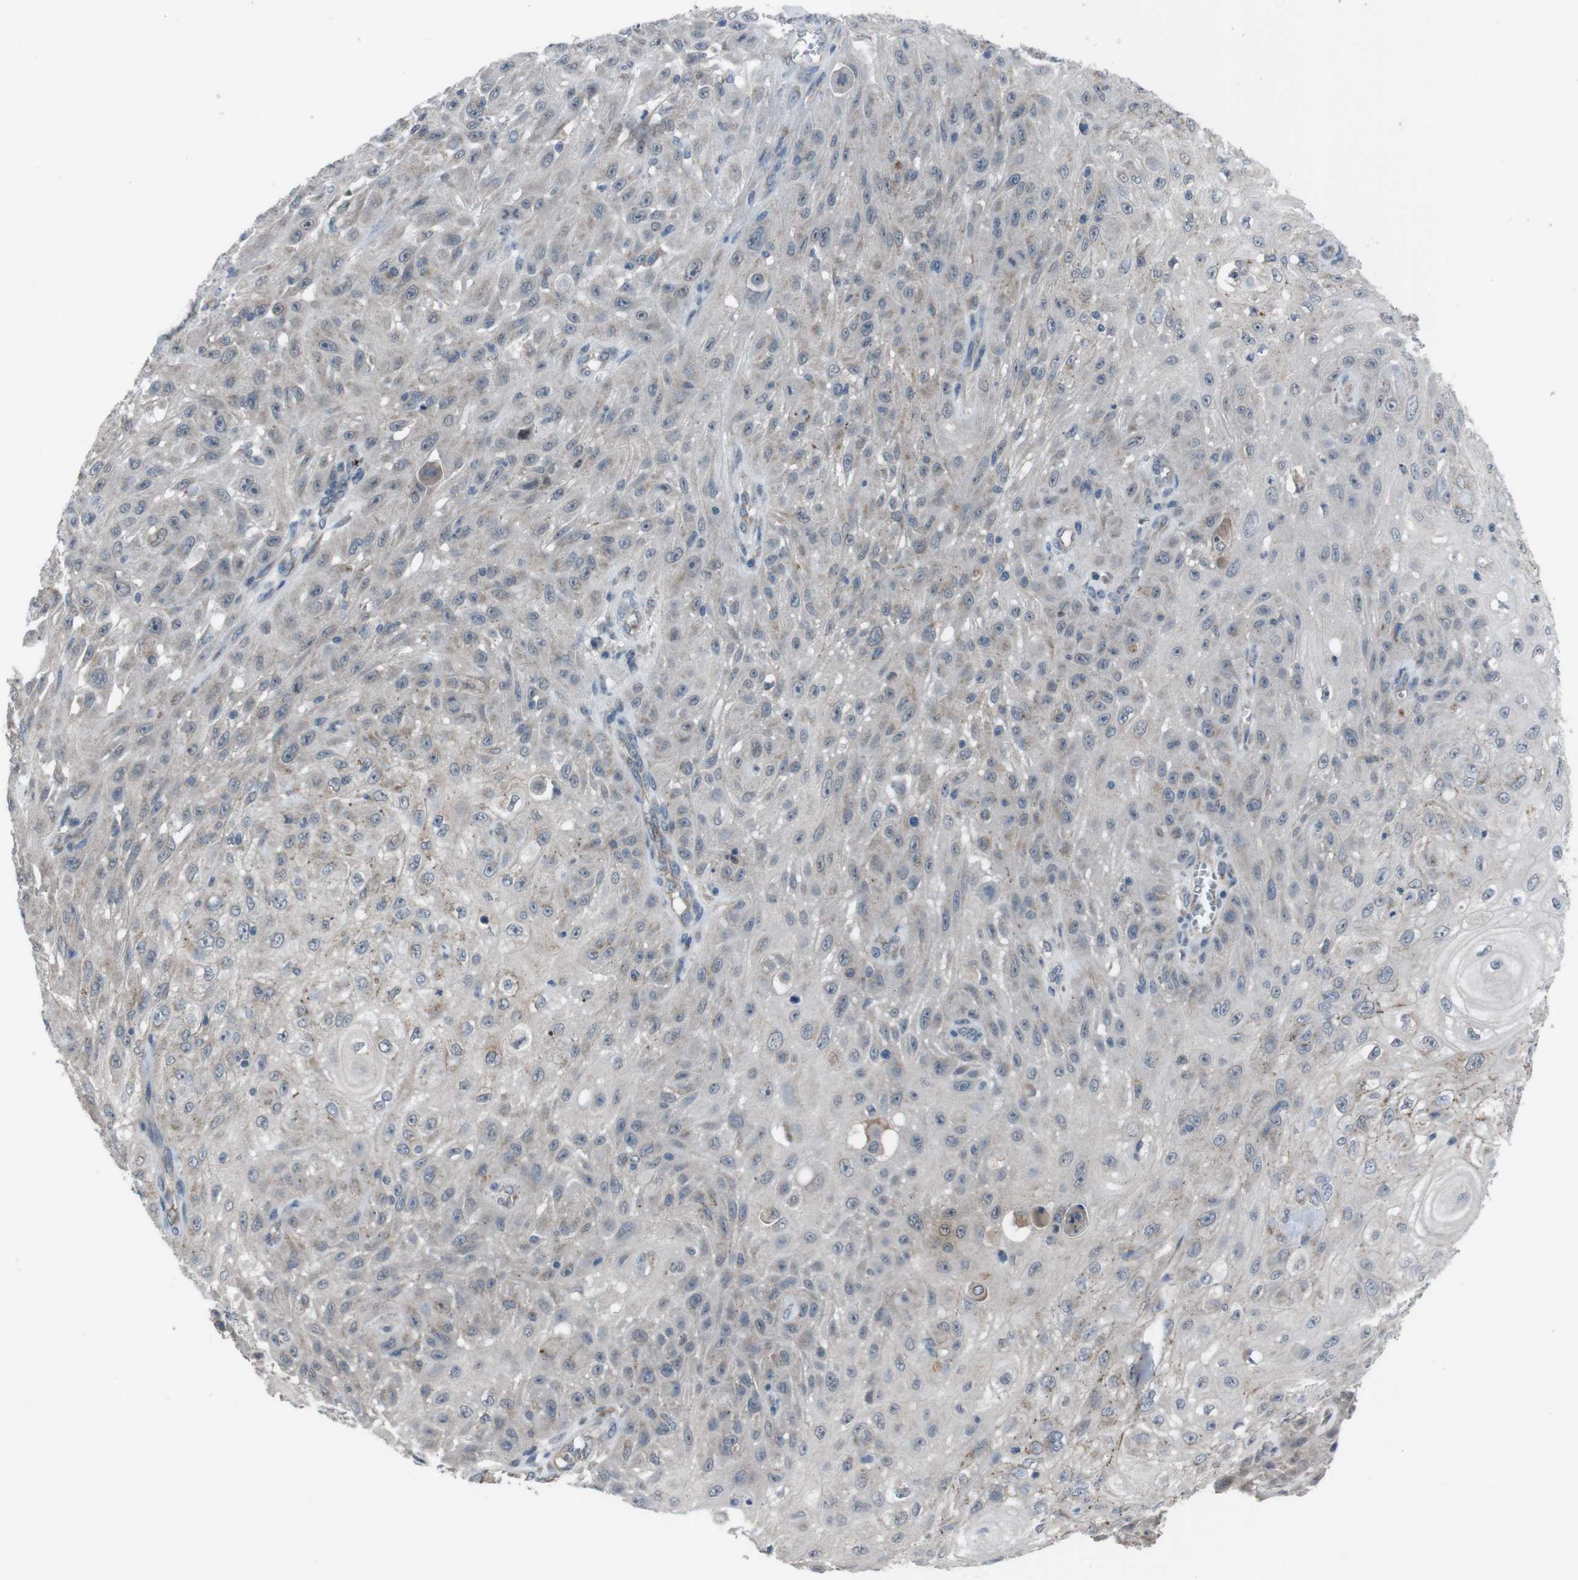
{"staining": {"intensity": "weak", "quantity": "<25%", "location": "cytoplasmic/membranous"}, "tissue": "skin cancer", "cell_type": "Tumor cells", "image_type": "cancer", "snomed": [{"axis": "morphology", "description": "Squamous cell carcinoma, NOS"}, {"axis": "topography", "description": "Skin"}], "caption": "Skin cancer (squamous cell carcinoma) was stained to show a protein in brown. There is no significant staining in tumor cells.", "gene": "EFNA5", "patient": {"sex": "male", "age": 75}}